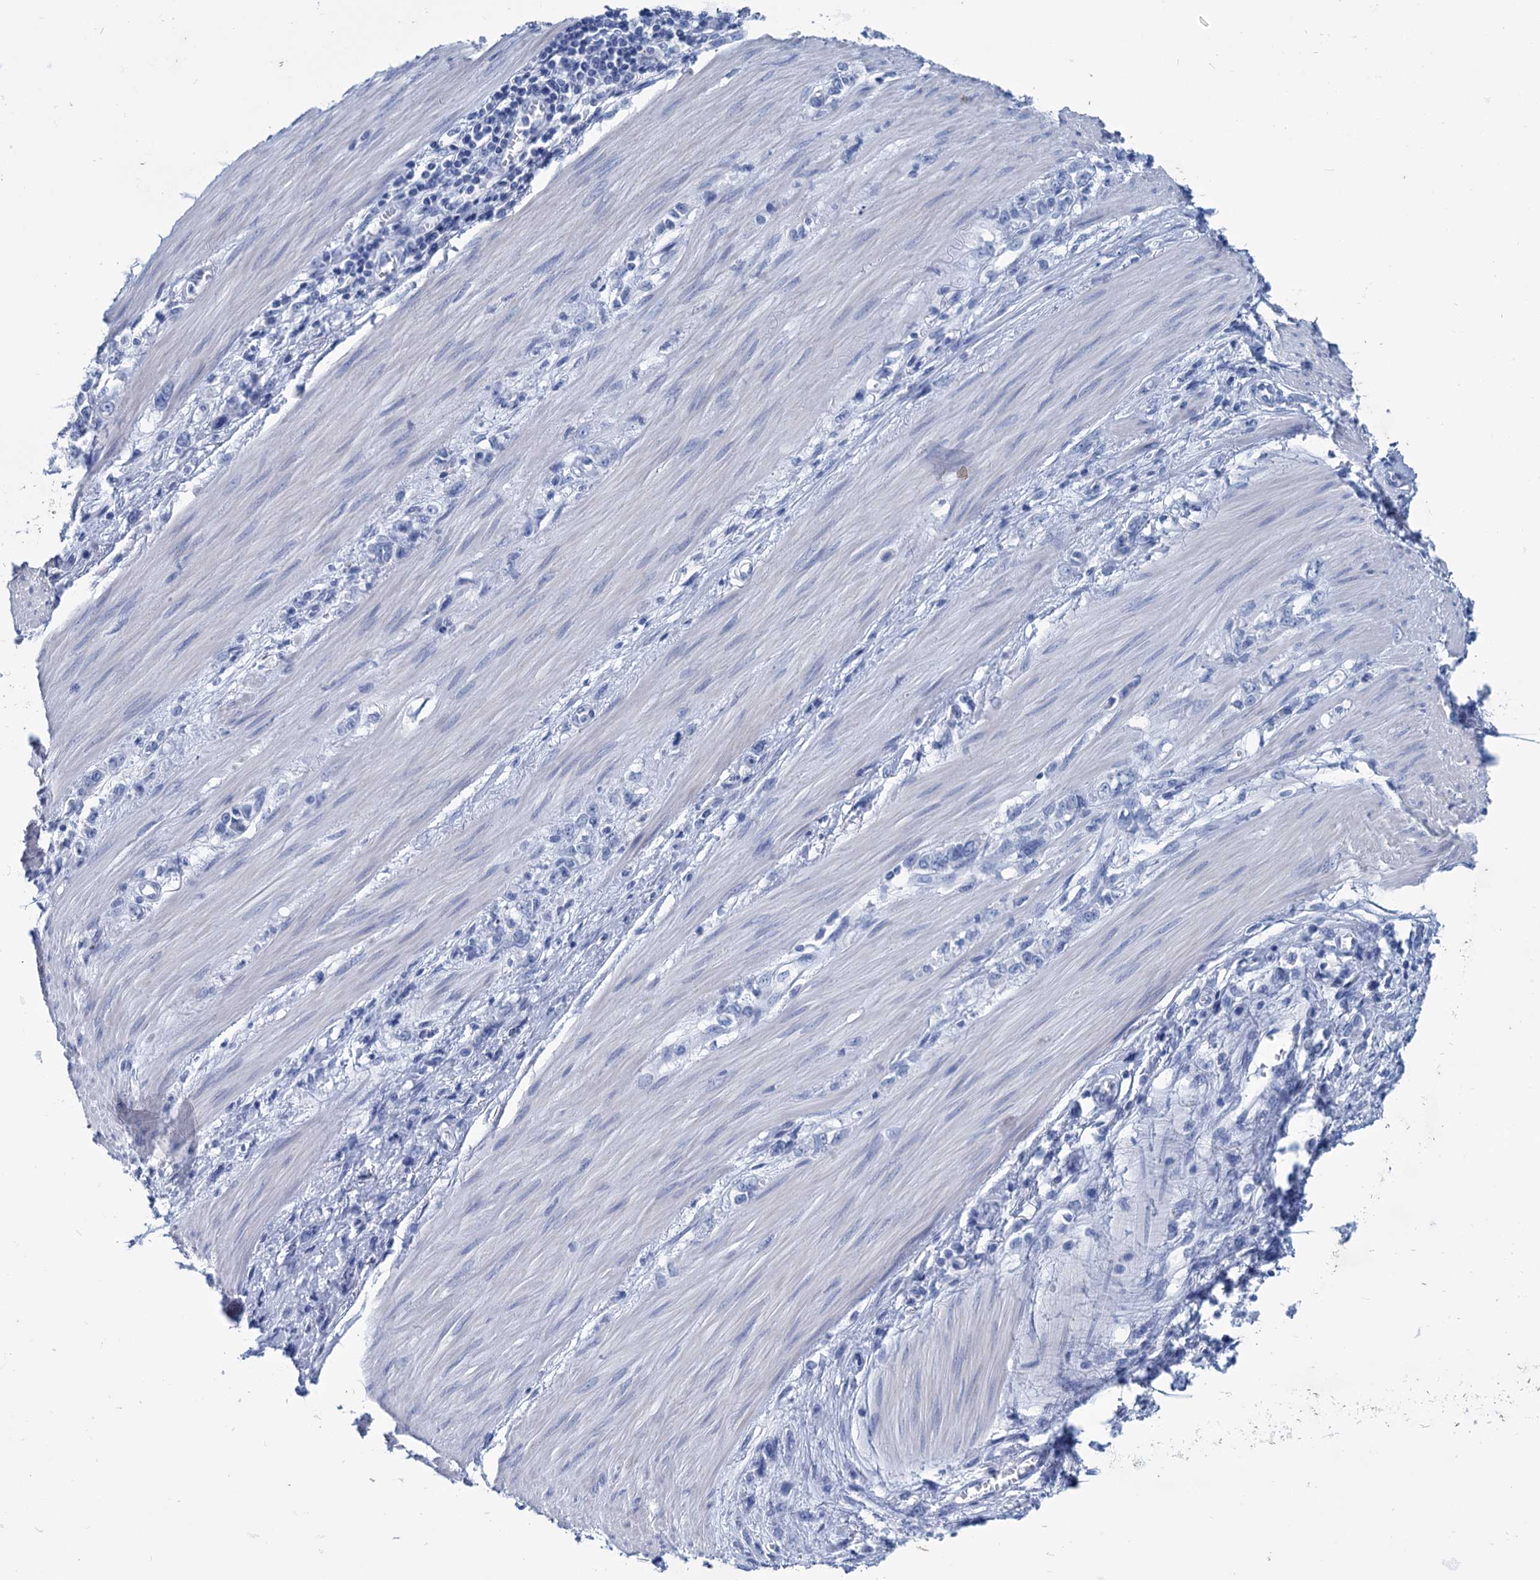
{"staining": {"intensity": "negative", "quantity": "none", "location": "none"}, "tissue": "stomach cancer", "cell_type": "Tumor cells", "image_type": "cancer", "snomed": [{"axis": "morphology", "description": "Adenocarcinoma, NOS"}, {"axis": "topography", "description": "Stomach"}], "caption": "IHC of human adenocarcinoma (stomach) reveals no staining in tumor cells.", "gene": "MYOZ3", "patient": {"sex": "female", "age": 76}}